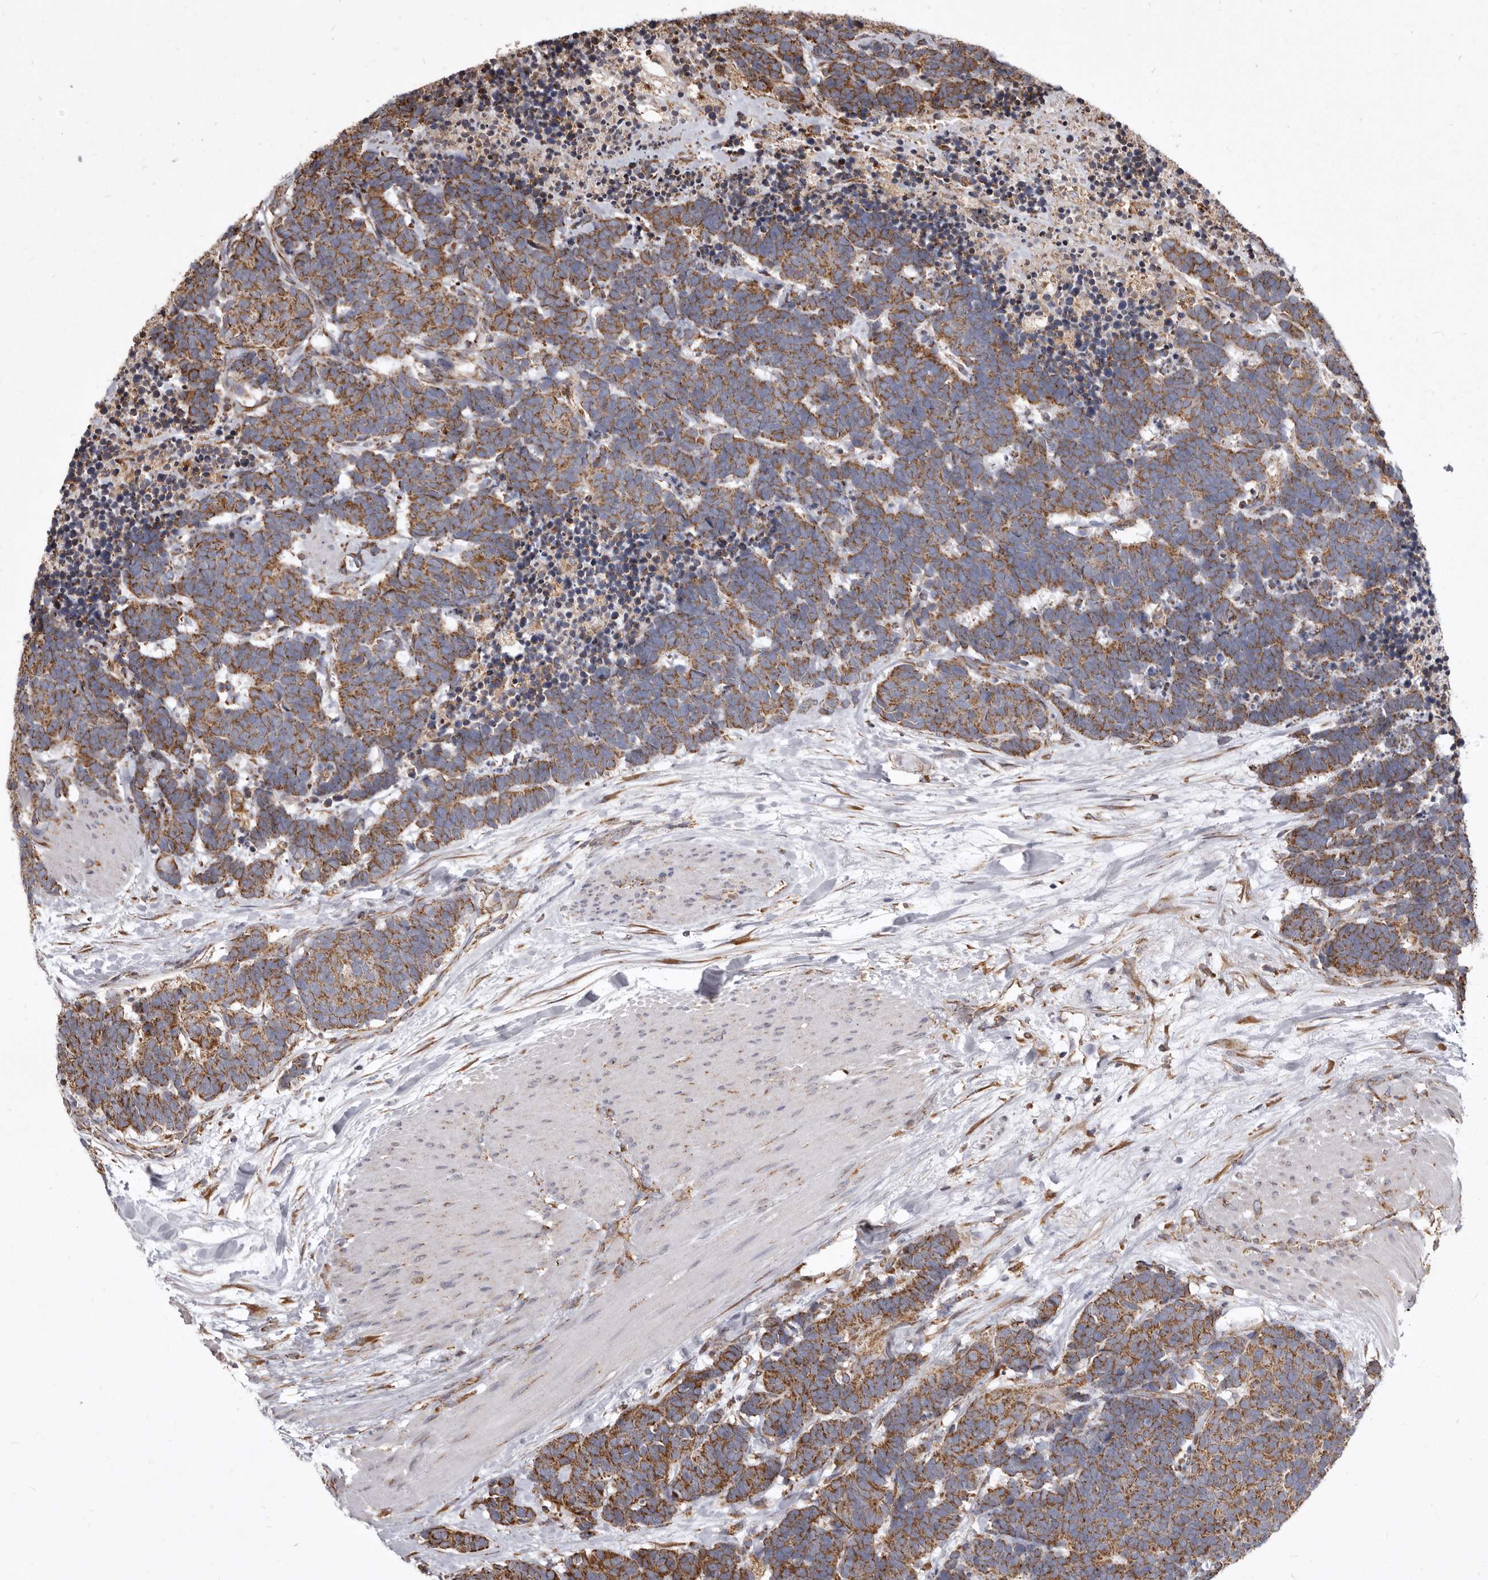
{"staining": {"intensity": "moderate", "quantity": ">75%", "location": "cytoplasmic/membranous"}, "tissue": "carcinoid", "cell_type": "Tumor cells", "image_type": "cancer", "snomed": [{"axis": "morphology", "description": "Carcinoma, NOS"}, {"axis": "morphology", "description": "Carcinoid, malignant, NOS"}, {"axis": "topography", "description": "Urinary bladder"}], "caption": "The photomicrograph displays staining of carcinoid, revealing moderate cytoplasmic/membranous protein staining (brown color) within tumor cells.", "gene": "CDK5RAP3", "patient": {"sex": "male", "age": 57}}